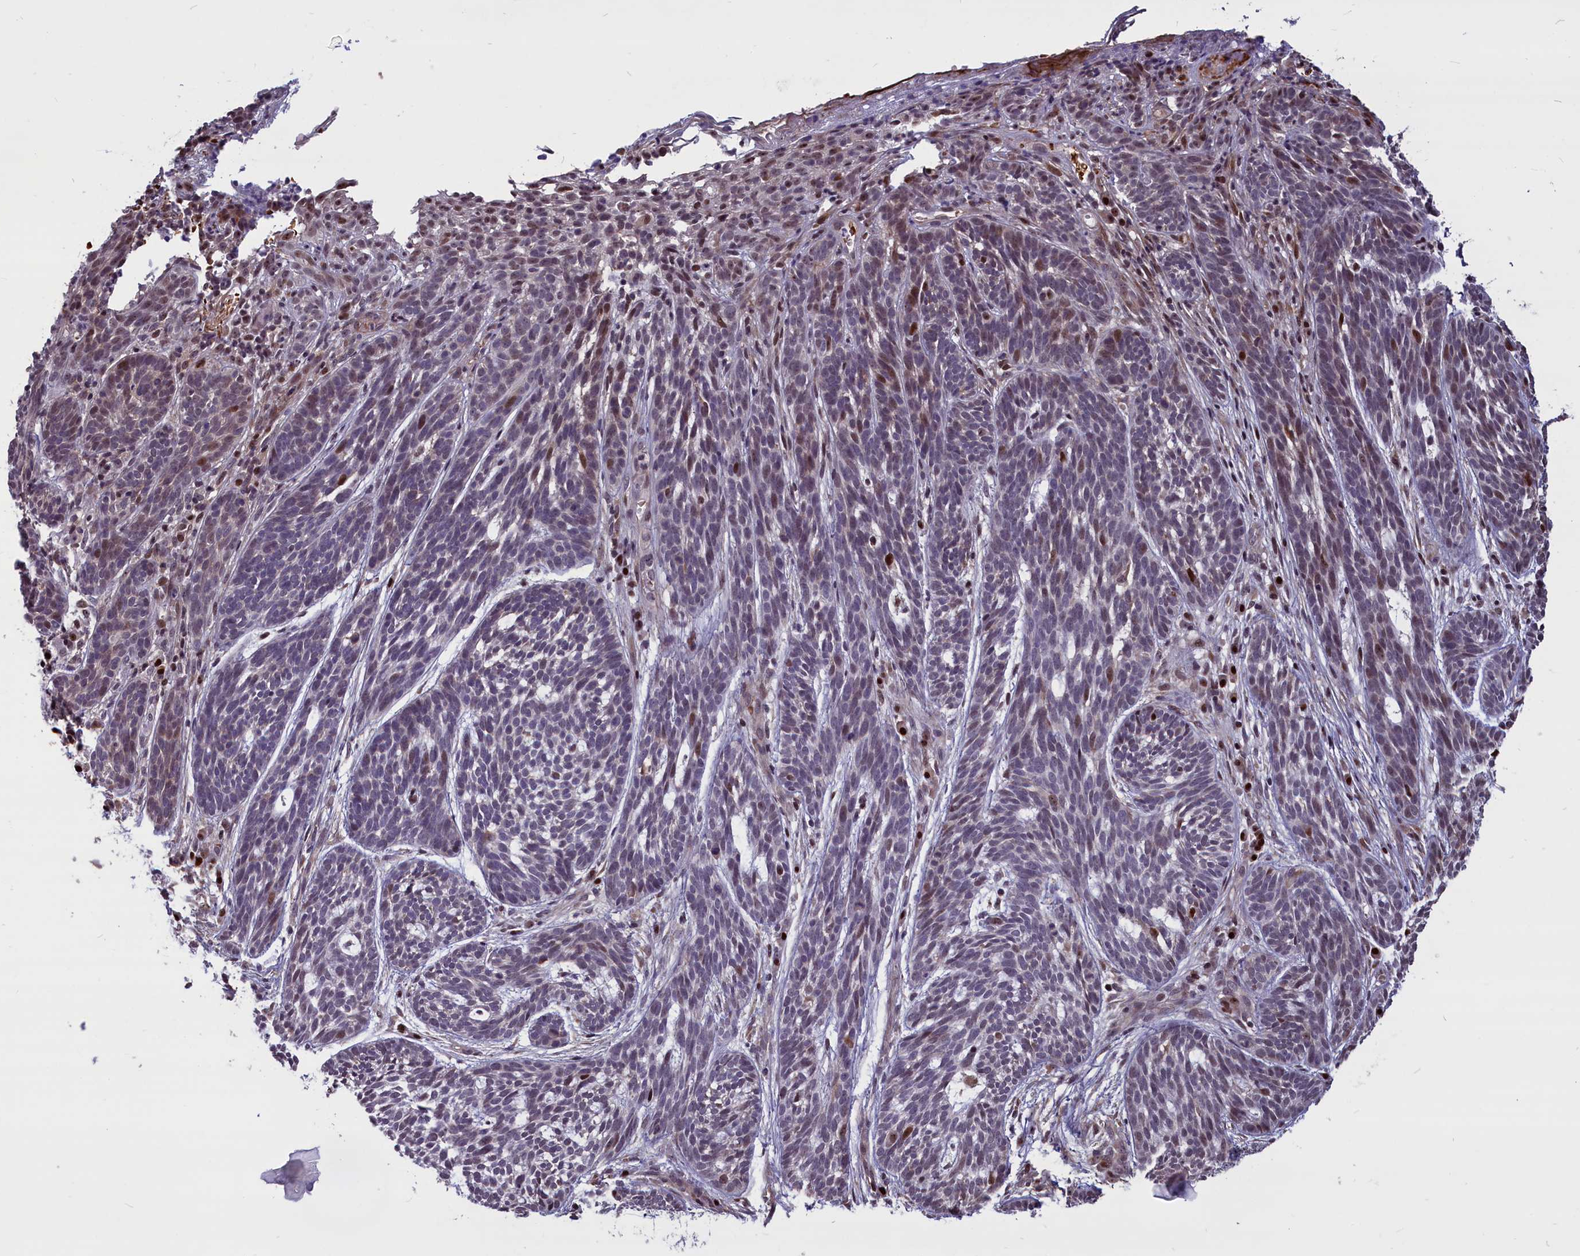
{"staining": {"intensity": "moderate", "quantity": "<25%", "location": "nuclear"}, "tissue": "skin cancer", "cell_type": "Tumor cells", "image_type": "cancer", "snomed": [{"axis": "morphology", "description": "Basal cell carcinoma"}, {"axis": "topography", "description": "Skin"}], "caption": "Skin cancer was stained to show a protein in brown. There is low levels of moderate nuclear expression in approximately <25% of tumor cells.", "gene": "SHFL", "patient": {"sex": "male", "age": 71}}